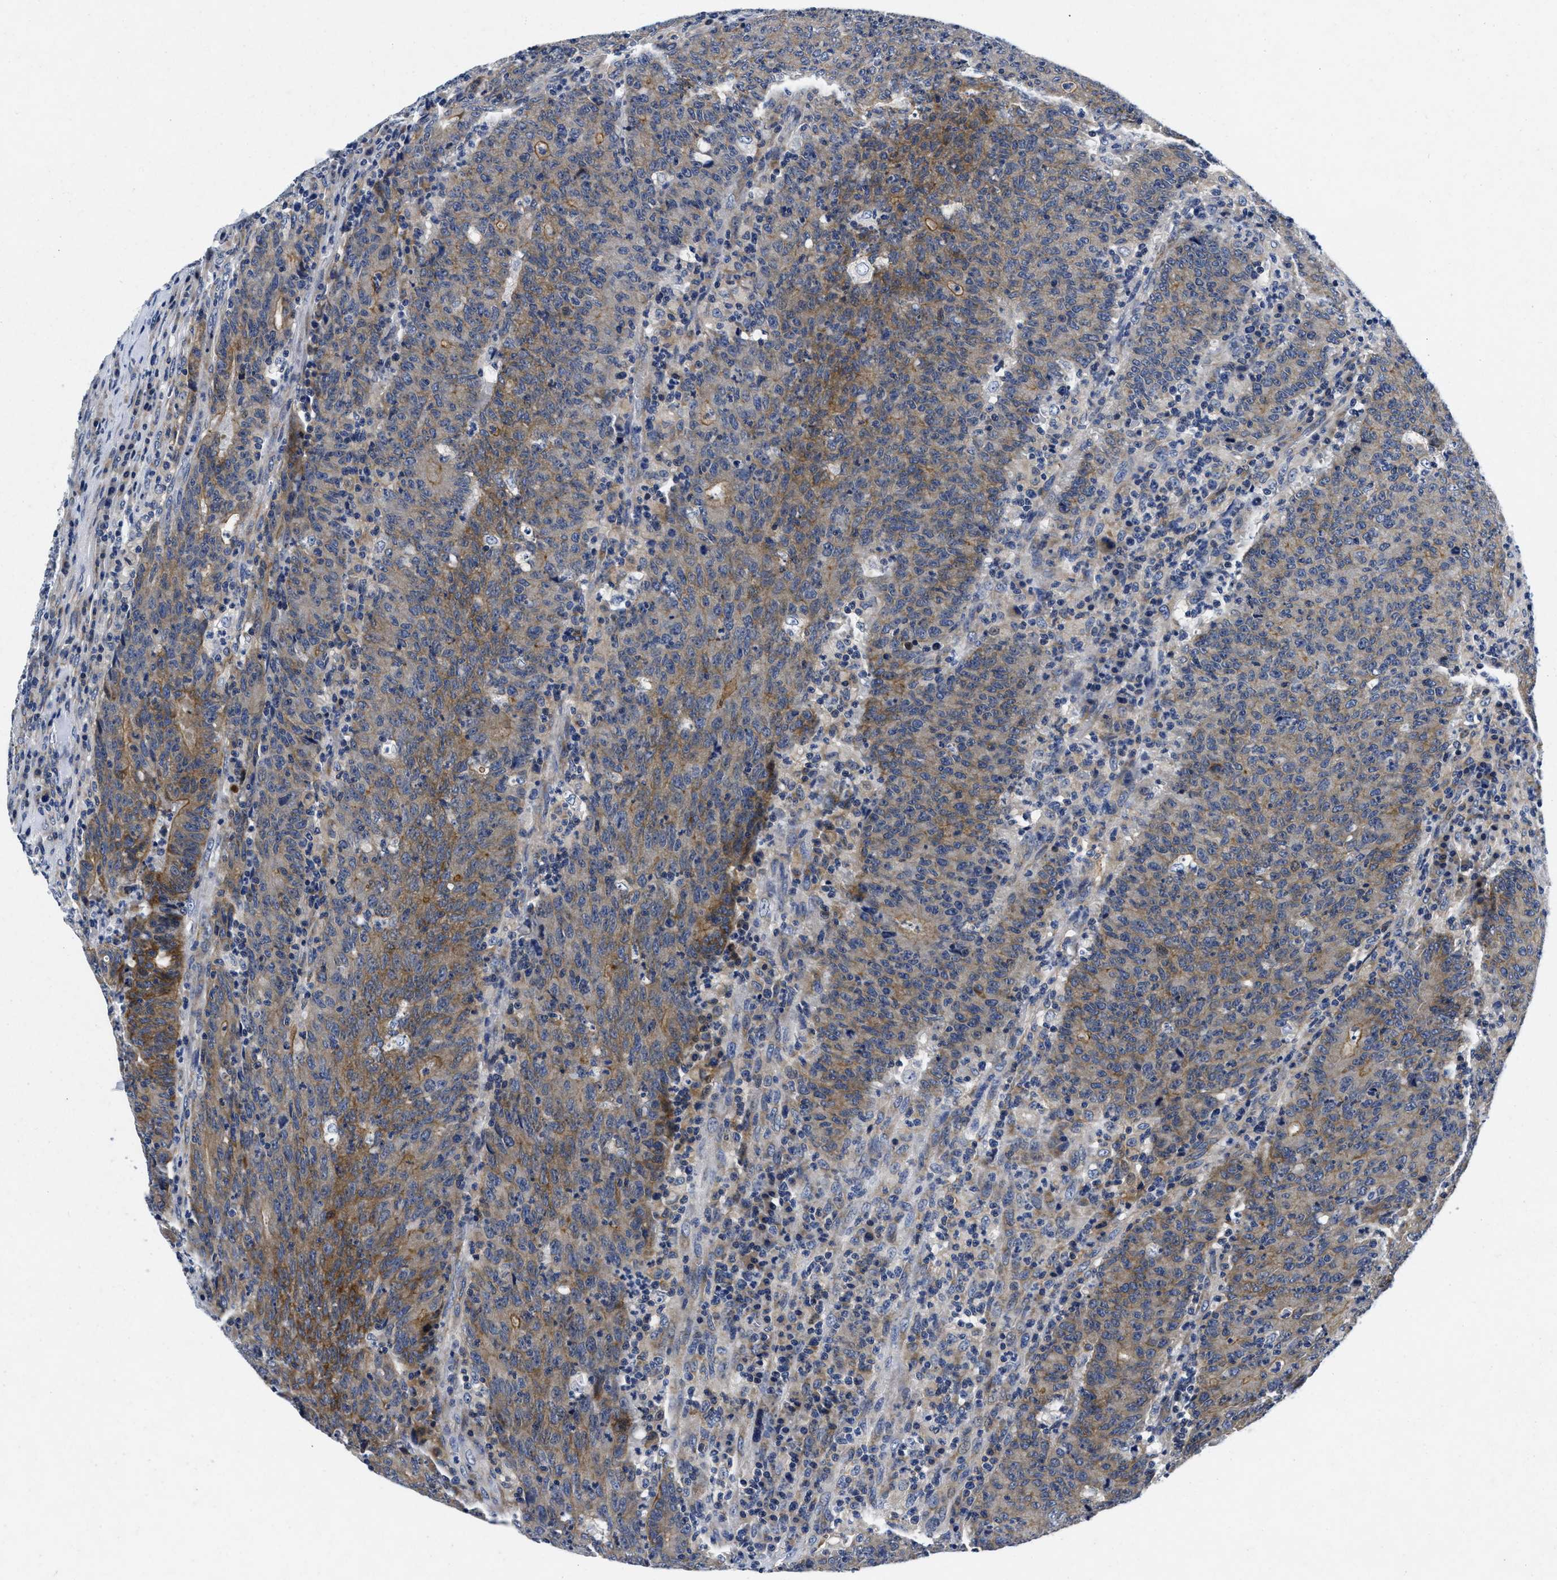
{"staining": {"intensity": "moderate", "quantity": "25%-75%", "location": "cytoplasmic/membranous"}, "tissue": "colorectal cancer", "cell_type": "Tumor cells", "image_type": "cancer", "snomed": [{"axis": "morphology", "description": "Adenocarcinoma, NOS"}, {"axis": "topography", "description": "Colon"}], "caption": "Human colorectal cancer stained with a brown dye reveals moderate cytoplasmic/membranous positive expression in about 25%-75% of tumor cells.", "gene": "LAD1", "patient": {"sex": "female", "age": 75}}